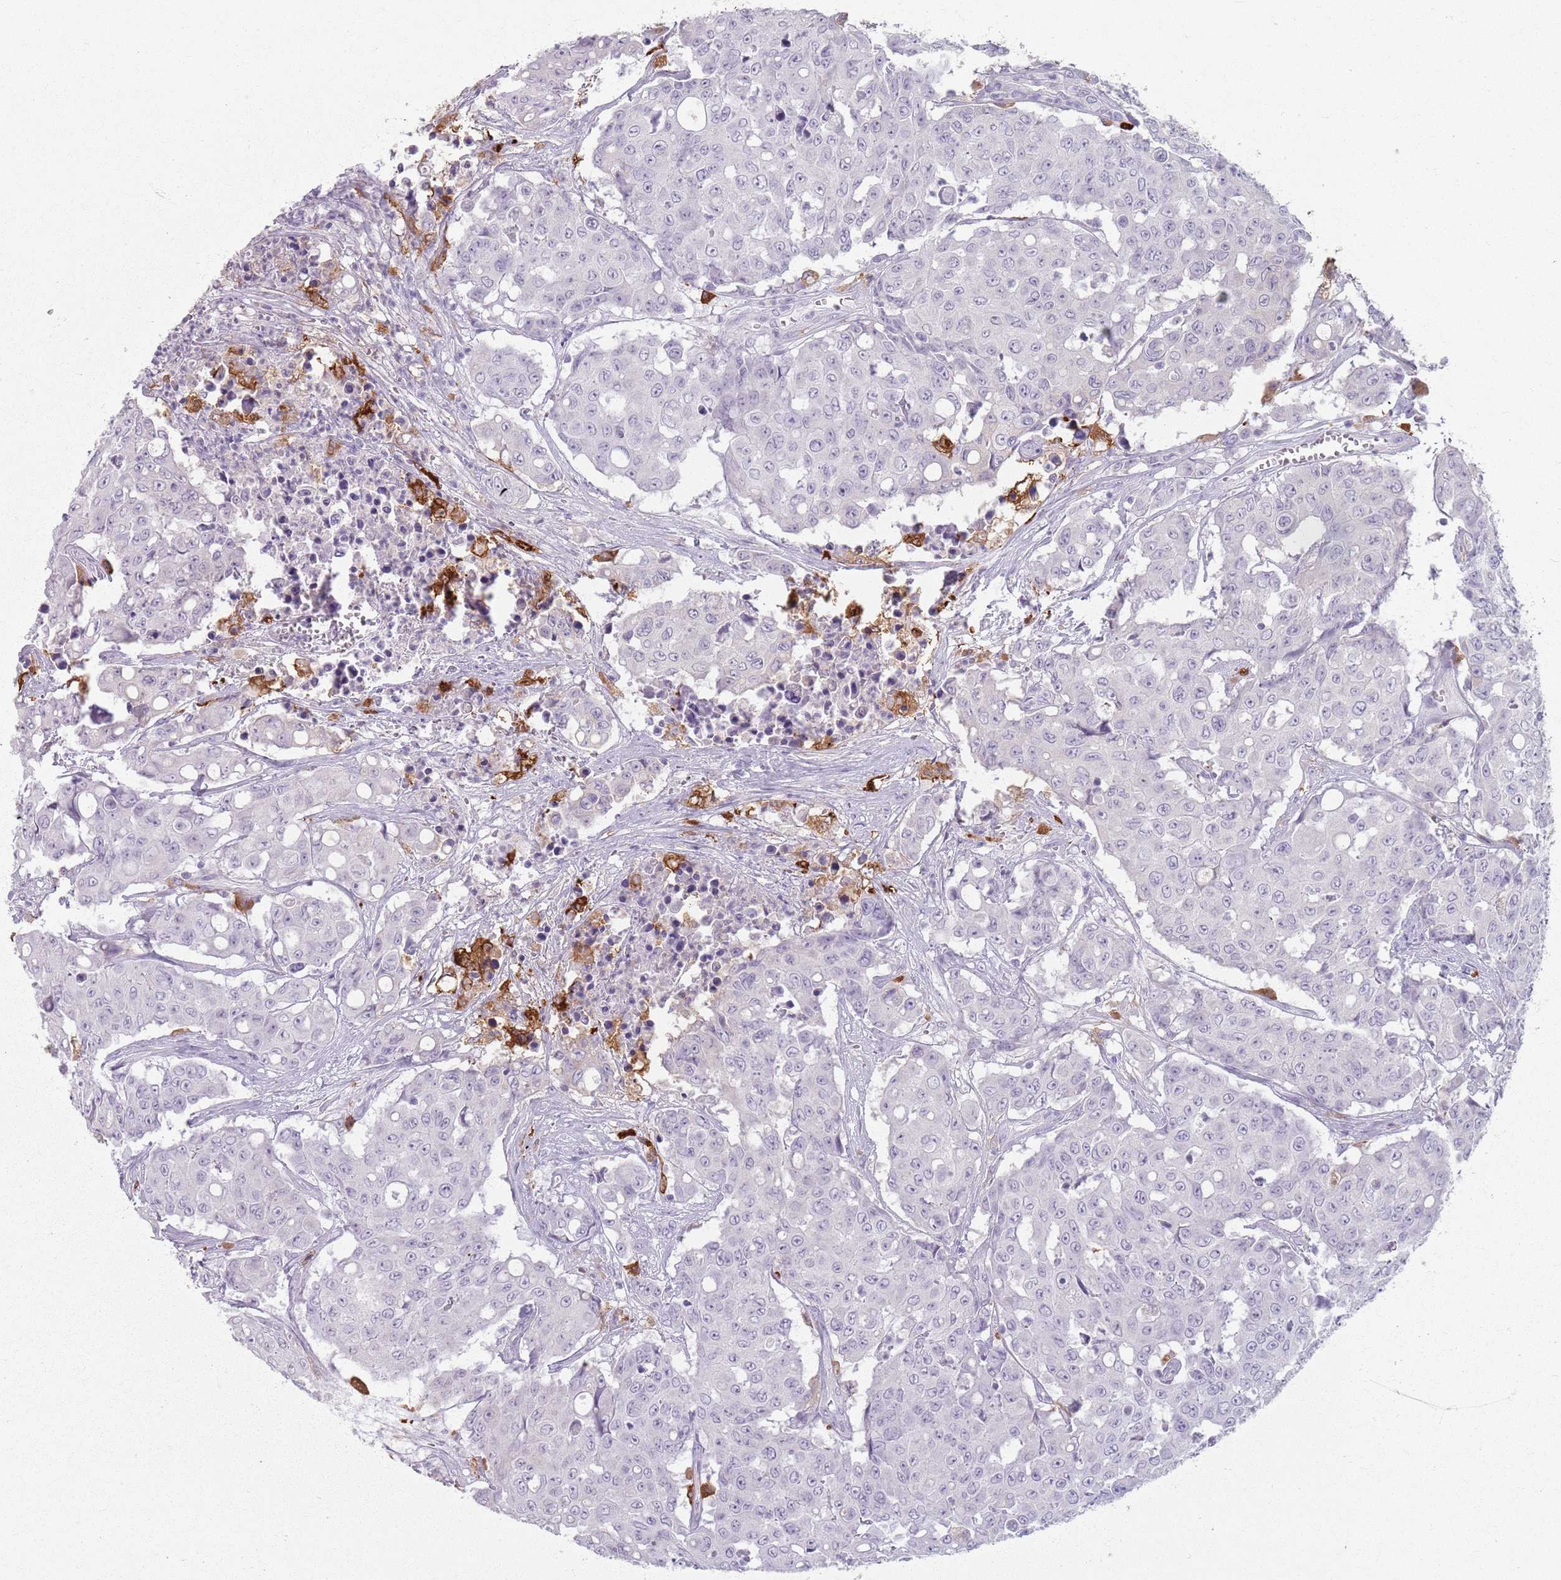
{"staining": {"intensity": "negative", "quantity": "none", "location": "none"}, "tissue": "colorectal cancer", "cell_type": "Tumor cells", "image_type": "cancer", "snomed": [{"axis": "morphology", "description": "Adenocarcinoma, NOS"}, {"axis": "topography", "description": "Colon"}], "caption": "Adenocarcinoma (colorectal) was stained to show a protein in brown. There is no significant expression in tumor cells.", "gene": "GDPGP1", "patient": {"sex": "male", "age": 51}}